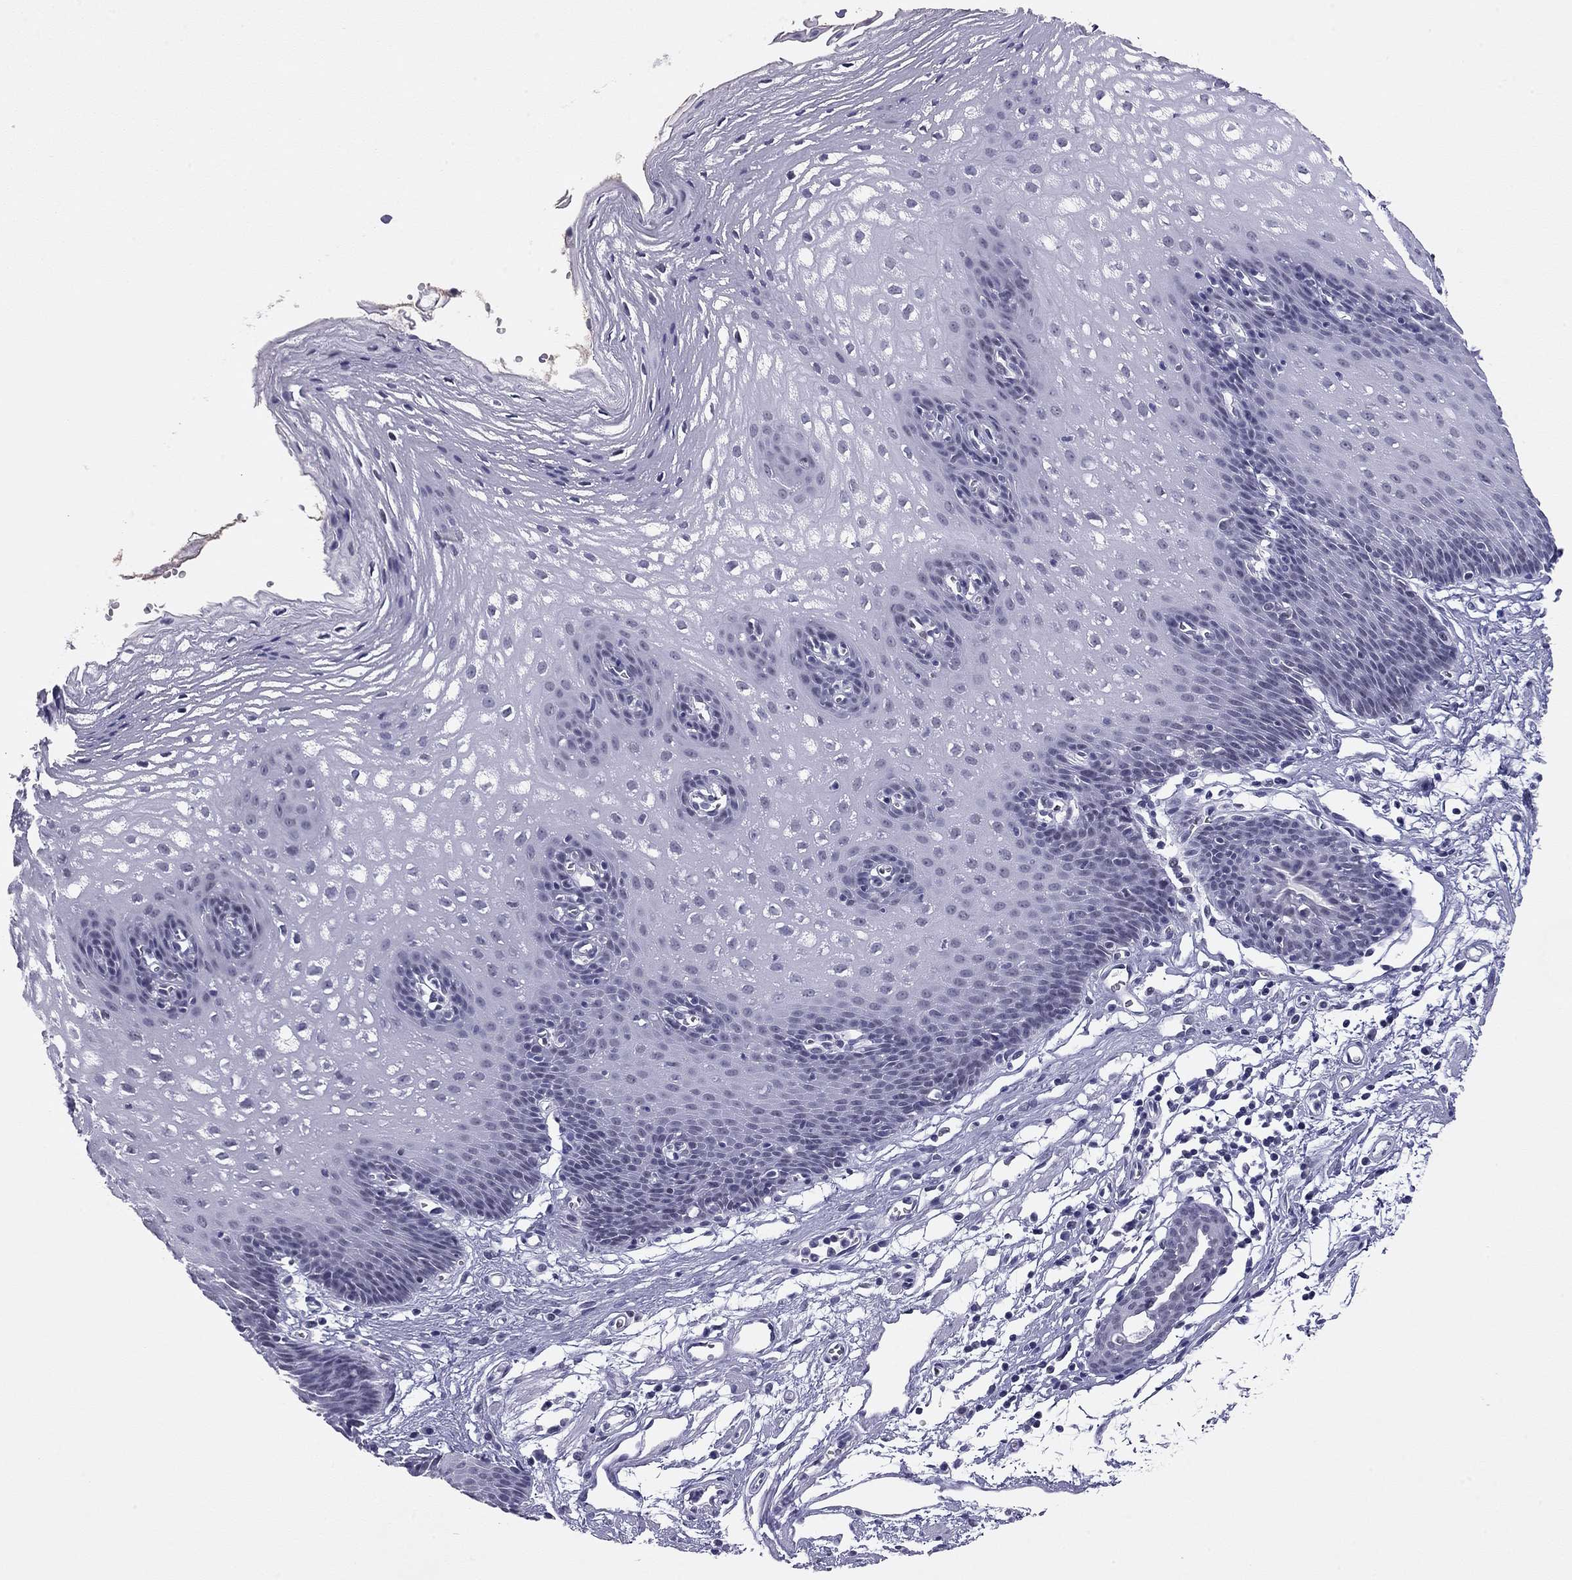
{"staining": {"intensity": "negative", "quantity": "none", "location": "none"}, "tissue": "esophagus", "cell_type": "Squamous epithelial cells", "image_type": "normal", "snomed": [{"axis": "morphology", "description": "Normal tissue, NOS"}, {"axis": "topography", "description": "Esophagus"}], "caption": "An immunohistochemistry (IHC) photomicrograph of normal esophagus is shown. There is no staining in squamous epithelial cells of esophagus.", "gene": "DOT1L", "patient": {"sex": "male", "age": 72}}